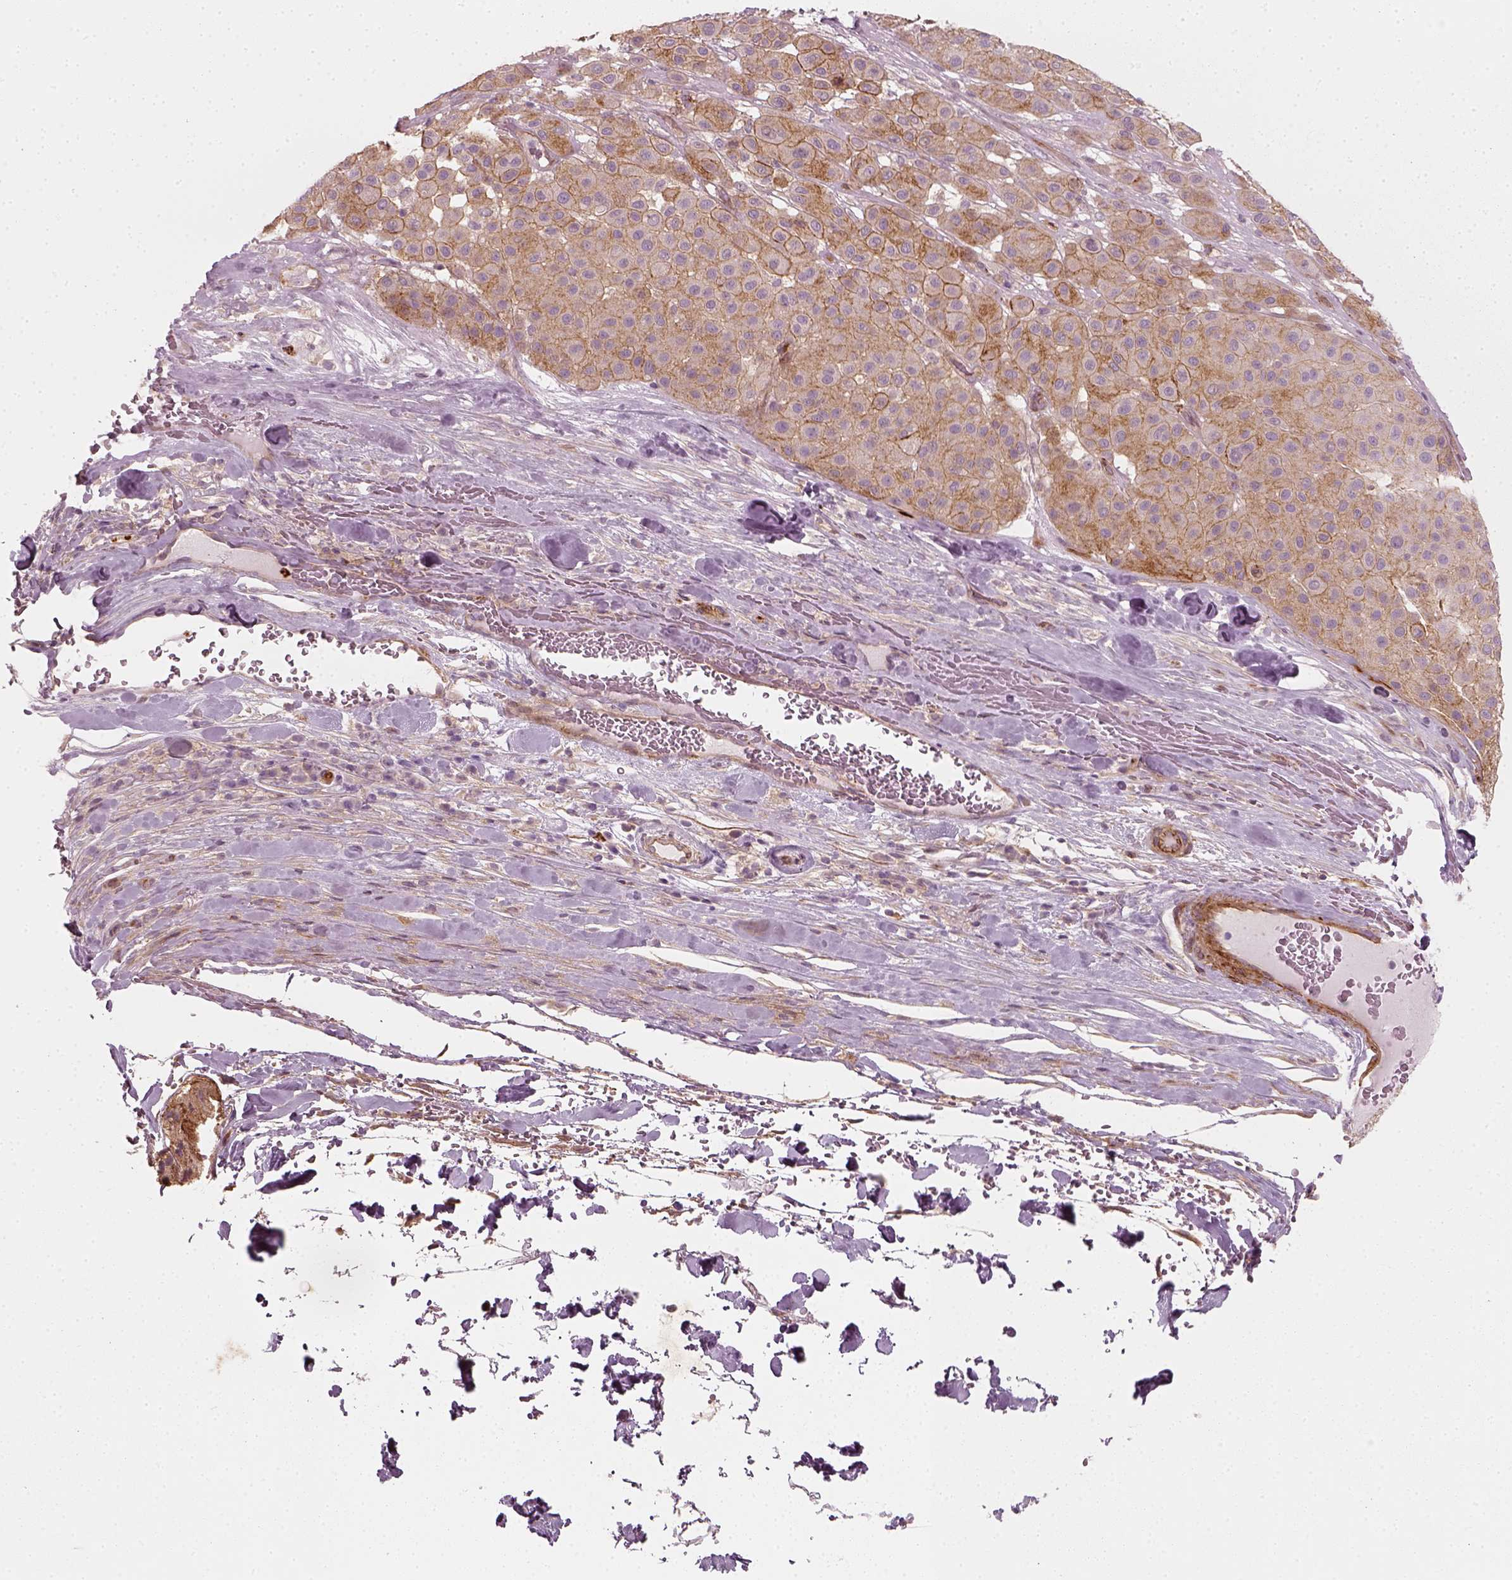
{"staining": {"intensity": "moderate", "quantity": ">75%", "location": "cytoplasmic/membranous"}, "tissue": "melanoma", "cell_type": "Tumor cells", "image_type": "cancer", "snomed": [{"axis": "morphology", "description": "Malignant melanoma, Metastatic site"}, {"axis": "topography", "description": "Smooth muscle"}], "caption": "Malignant melanoma (metastatic site) stained with DAB immunohistochemistry displays medium levels of moderate cytoplasmic/membranous expression in approximately >75% of tumor cells. Using DAB (3,3'-diaminobenzidine) (brown) and hematoxylin (blue) stains, captured at high magnification using brightfield microscopy.", "gene": "NPTN", "patient": {"sex": "male", "age": 41}}